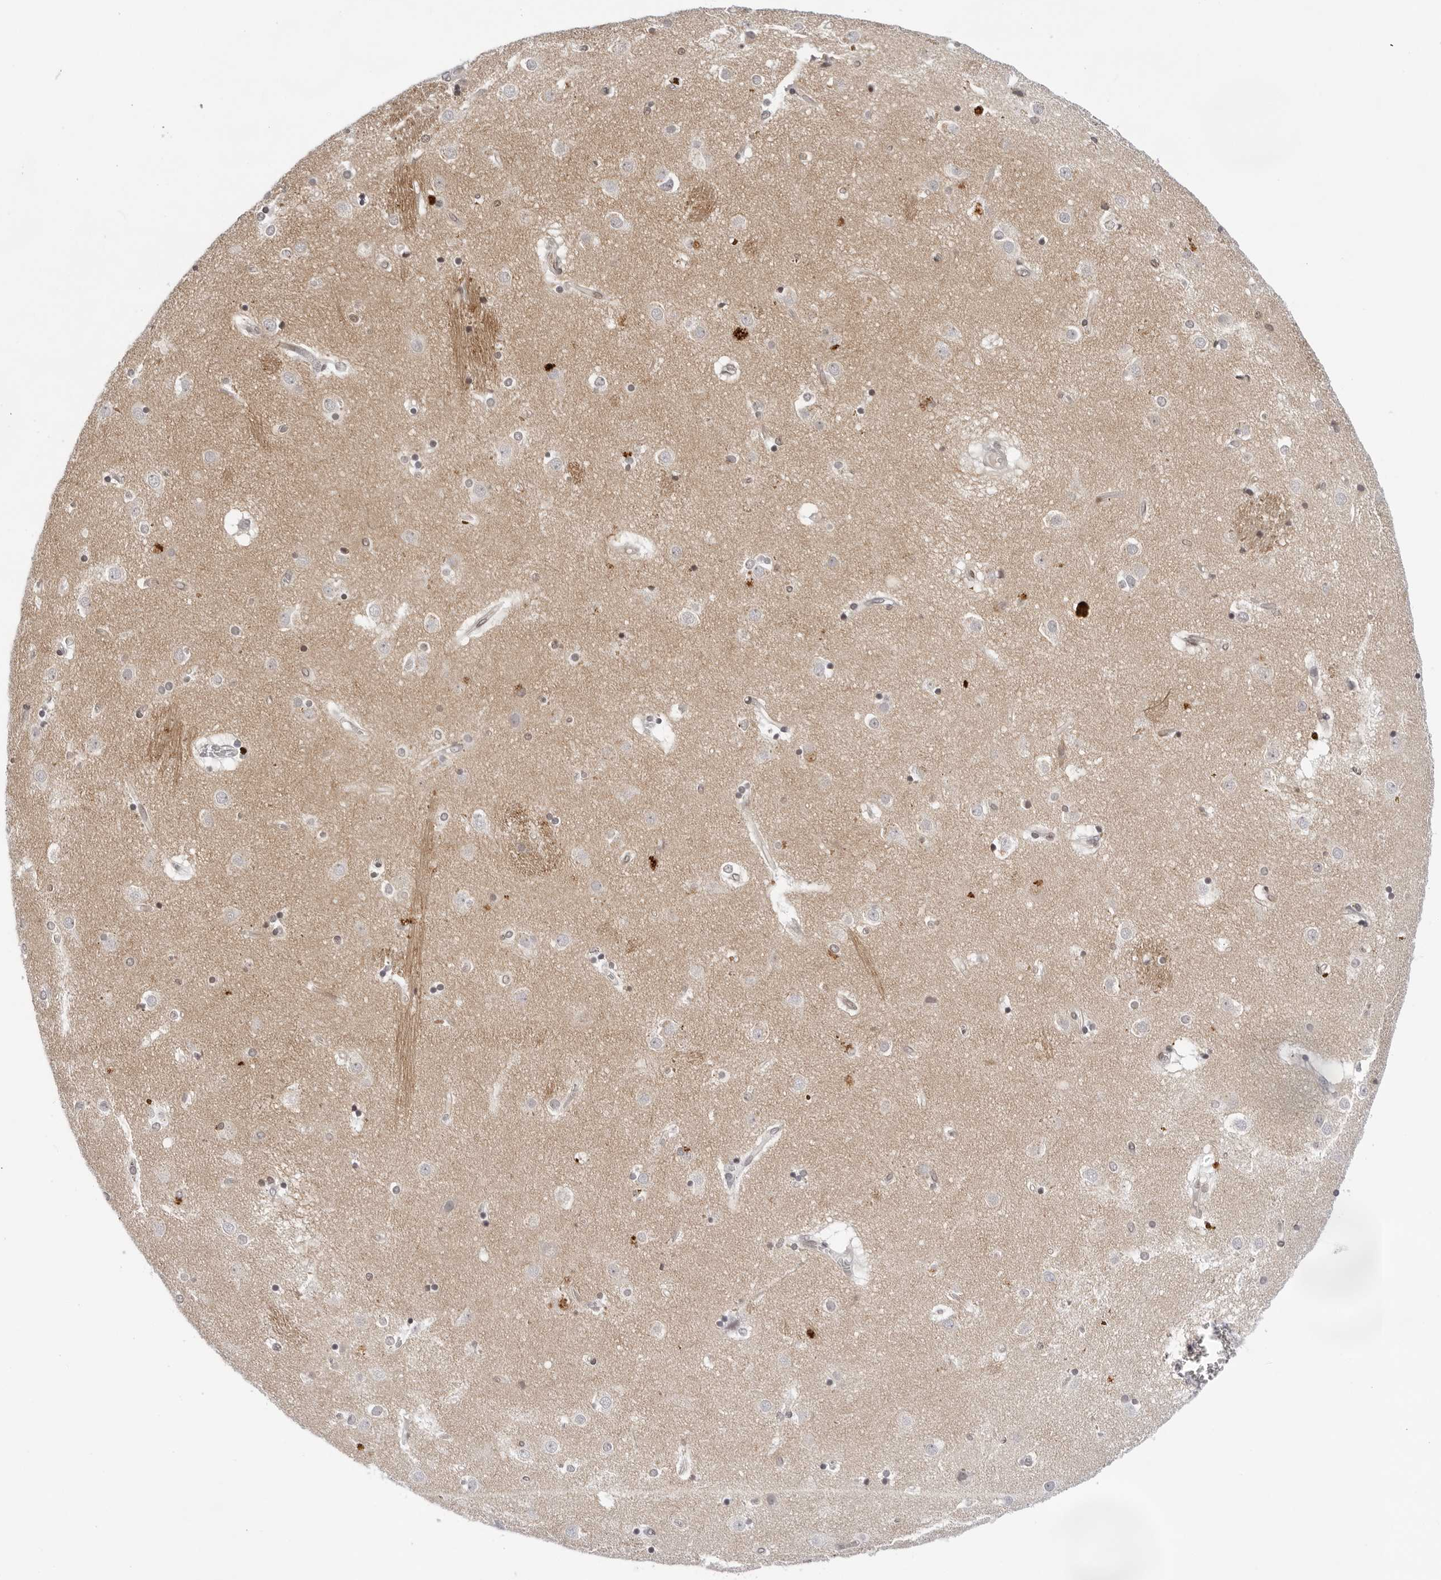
{"staining": {"intensity": "weak", "quantity": "<25%", "location": "nuclear"}, "tissue": "caudate", "cell_type": "Glial cells", "image_type": "normal", "snomed": [{"axis": "morphology", "description": "Normal tissue, NOS"}, {"axis": "topography", "description": "Lateral ventricle wall"}], "caption": "Immunohistochemical staining of normal human caudate displays no significant positivity in glial cells. (DAB immunohistochemistry (IHC) visualized using brightfield microscopy, high magnification).", "gene": "OGG1", "patient": {"sex": "male", "age": 70}}